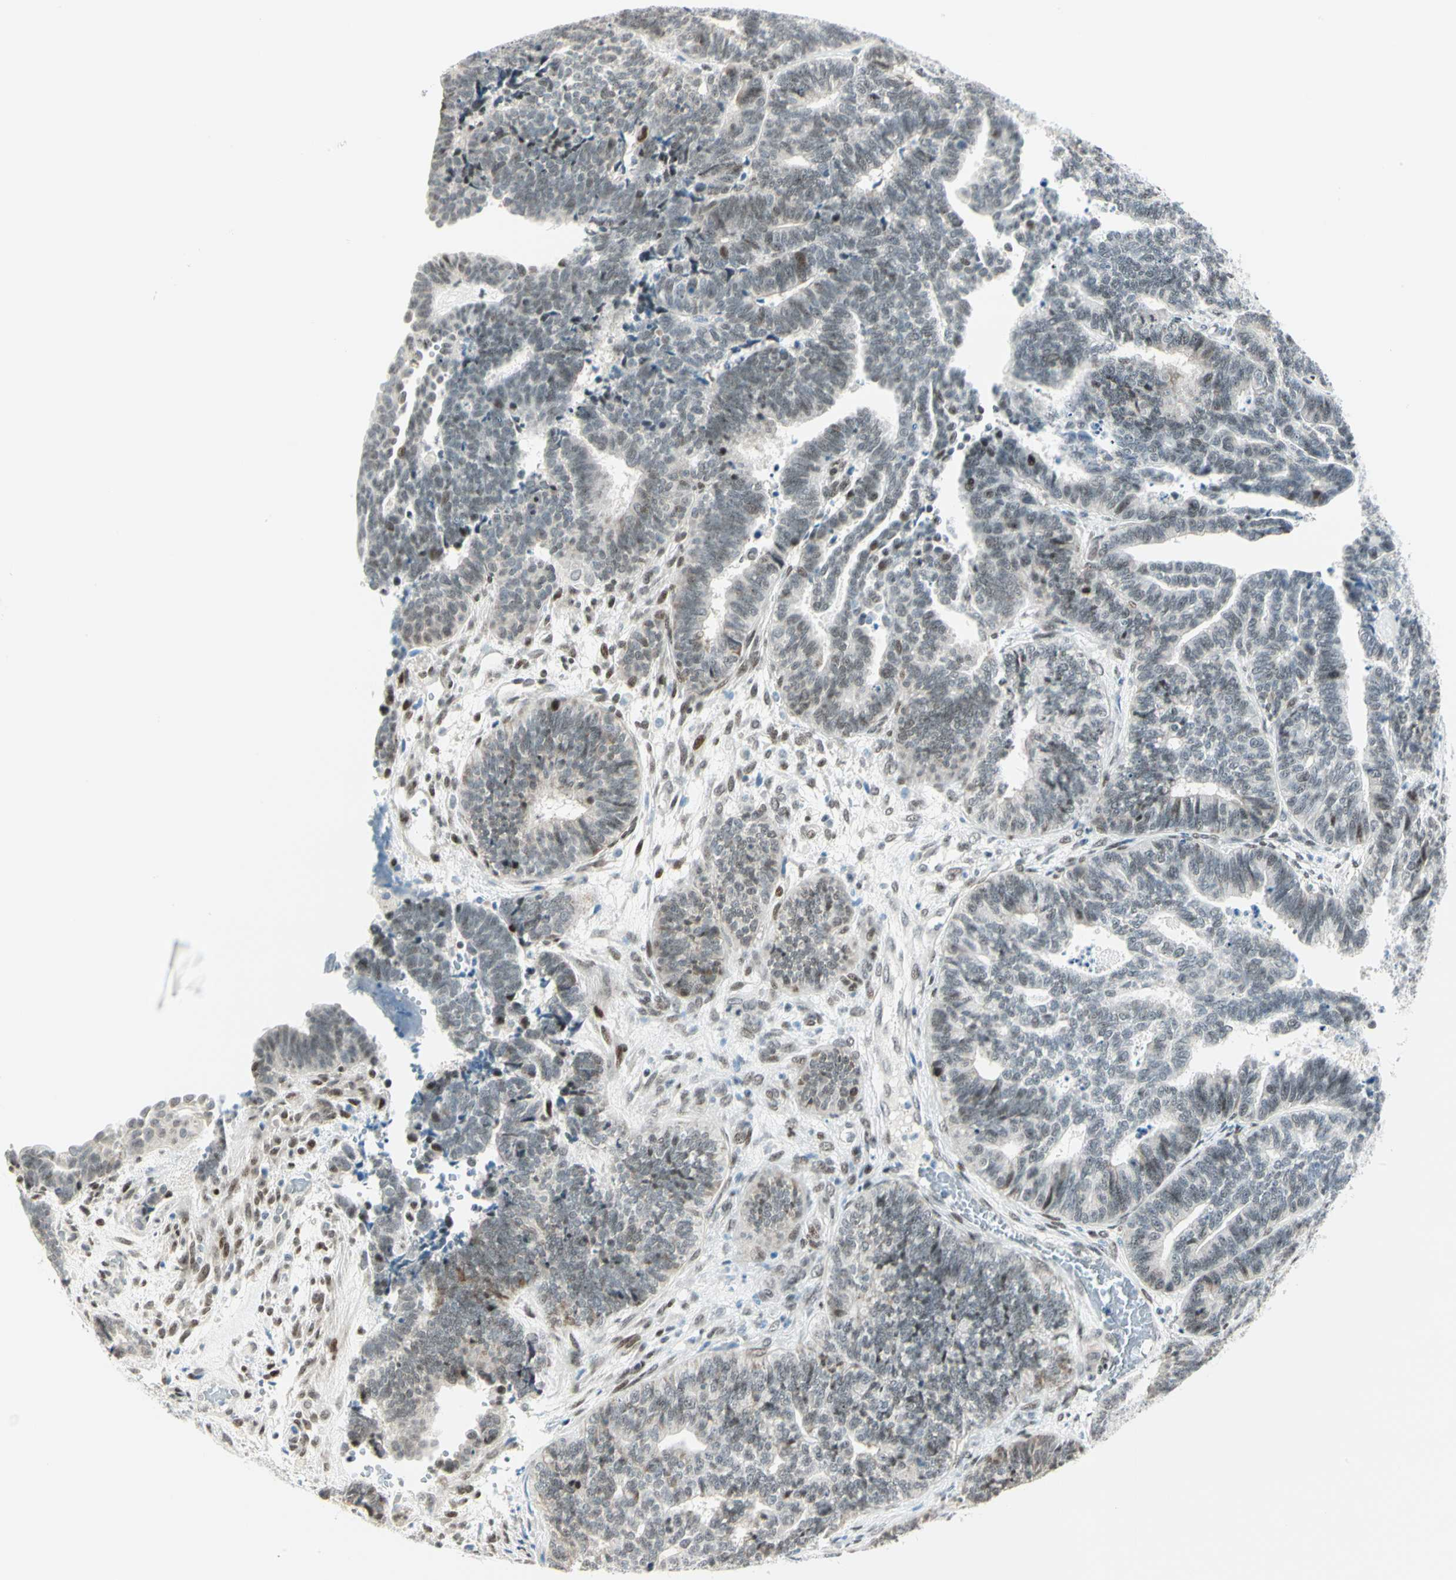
{"staining": {"intensity": "weak", "quantity": "<25%", "location": "nuclear"}, "tissue": "endometrial cancer", "cell_type": "Tumor cells", "image_type": "cancer", "snomed": [{"axis": "morphology", "description": "Adenocarcinoma, NOS"}, {"axis": "topography", "description": "Endometrium"}], "caption": "Image shows no protein positivity in tumor cells of endometrial cancer (adenocarcinoma) tissue.", "gene": "PKNOX1", "patient": {"sex": "female", "age": 75}}